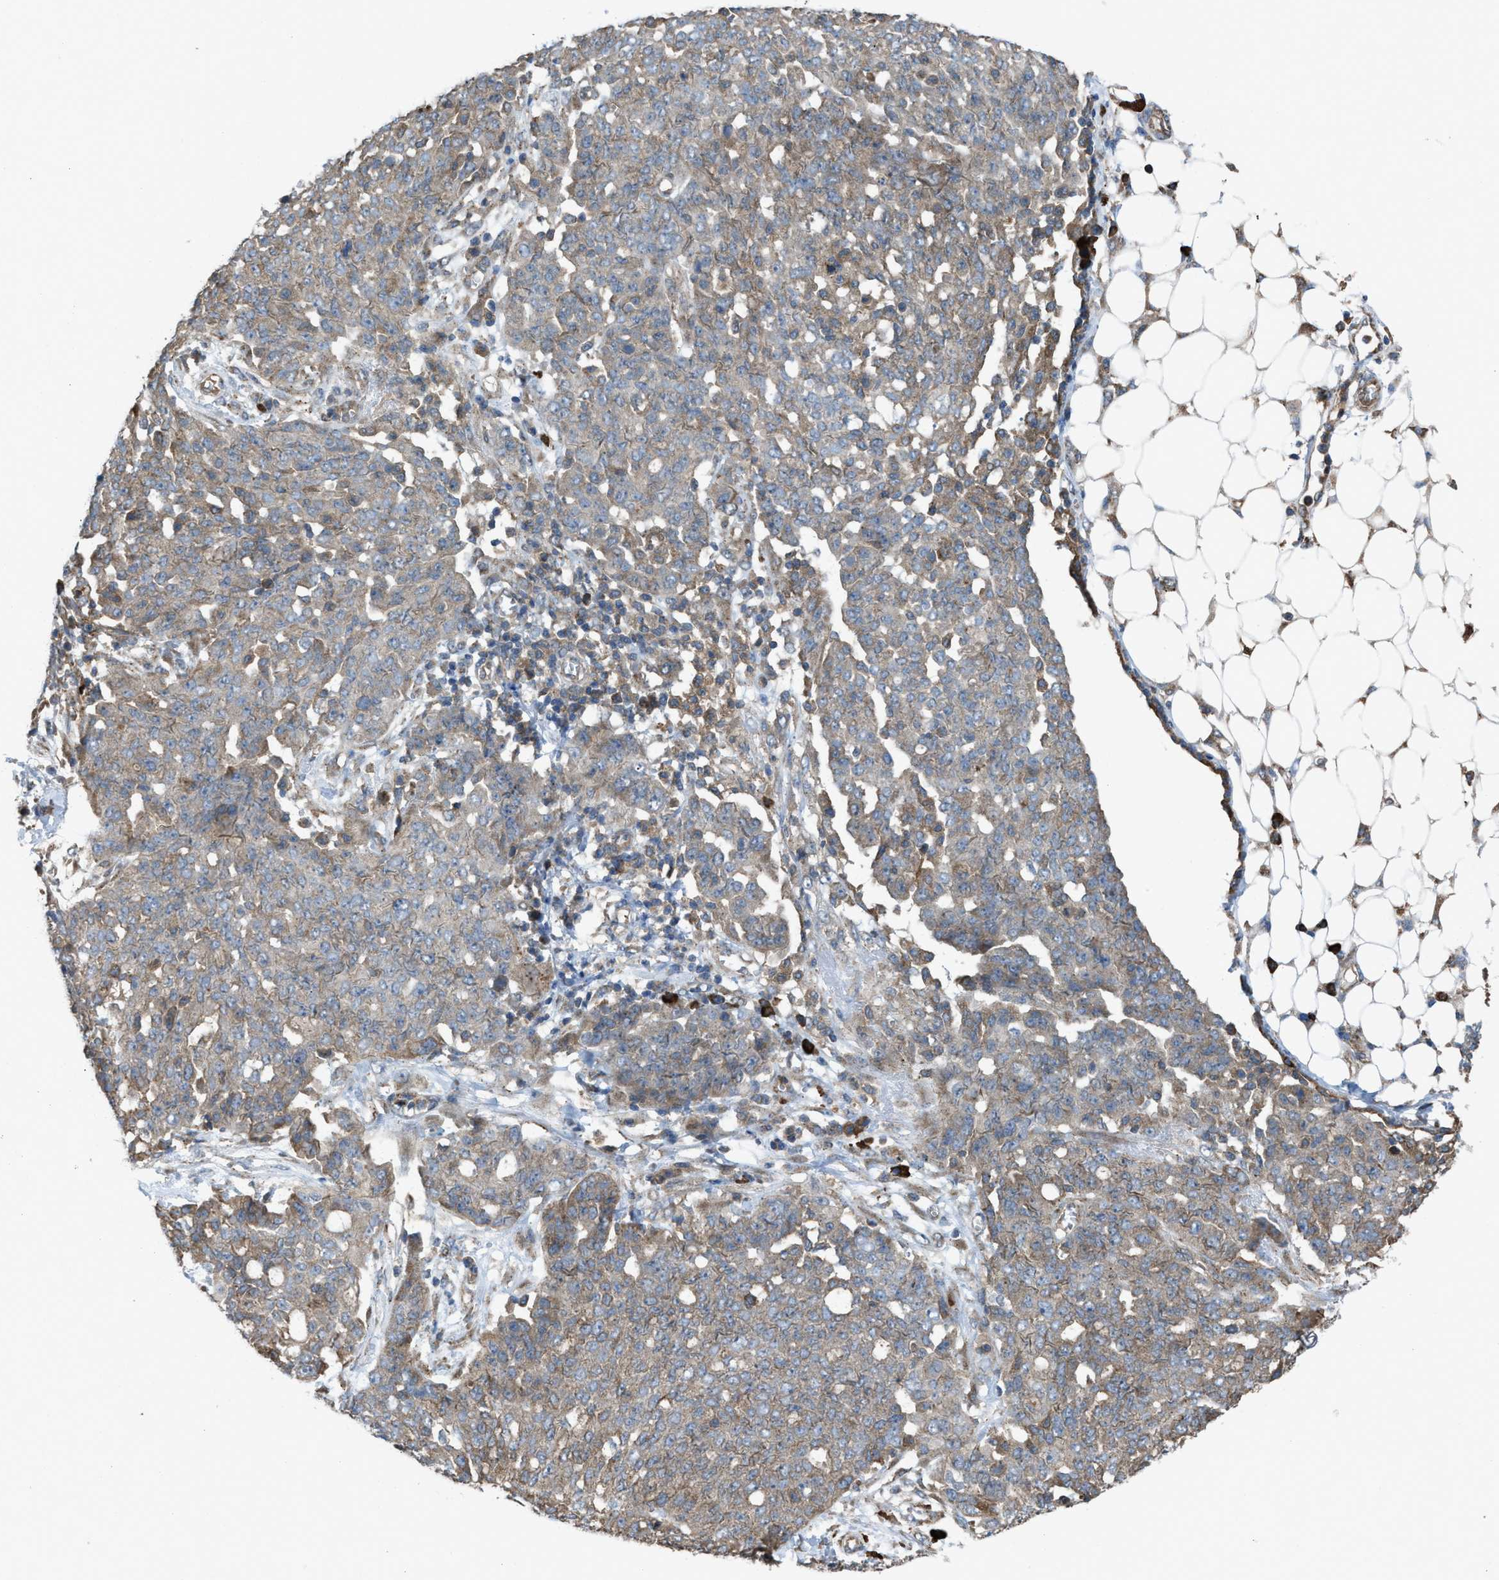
{"staining": {"intensity": "weak", "quantity": ">75%", "location": "cytoplasmic/membranous"}, "tissue": "ovarian cancer", "cell_type": "Tumor cells", "image_type": "cancer", "snomed": [{"axis": "morphology", "description": "Cystadenocarcinoma, serous, NOS"}, {"axis": "topography", "description": "Soft tissue"}, {"axis": "topography", "description": "Ovary"}], "caption": "IHC photomicrograph of human serous cystadenocarcinoma (ovarian) stained for a protein (brown), which displays low levels of weak cytoplasmic/membranous staining in approximately >75% of tumor cells.", "gene": "PLAA", "patient": {"sex": "female", "age": 57}}